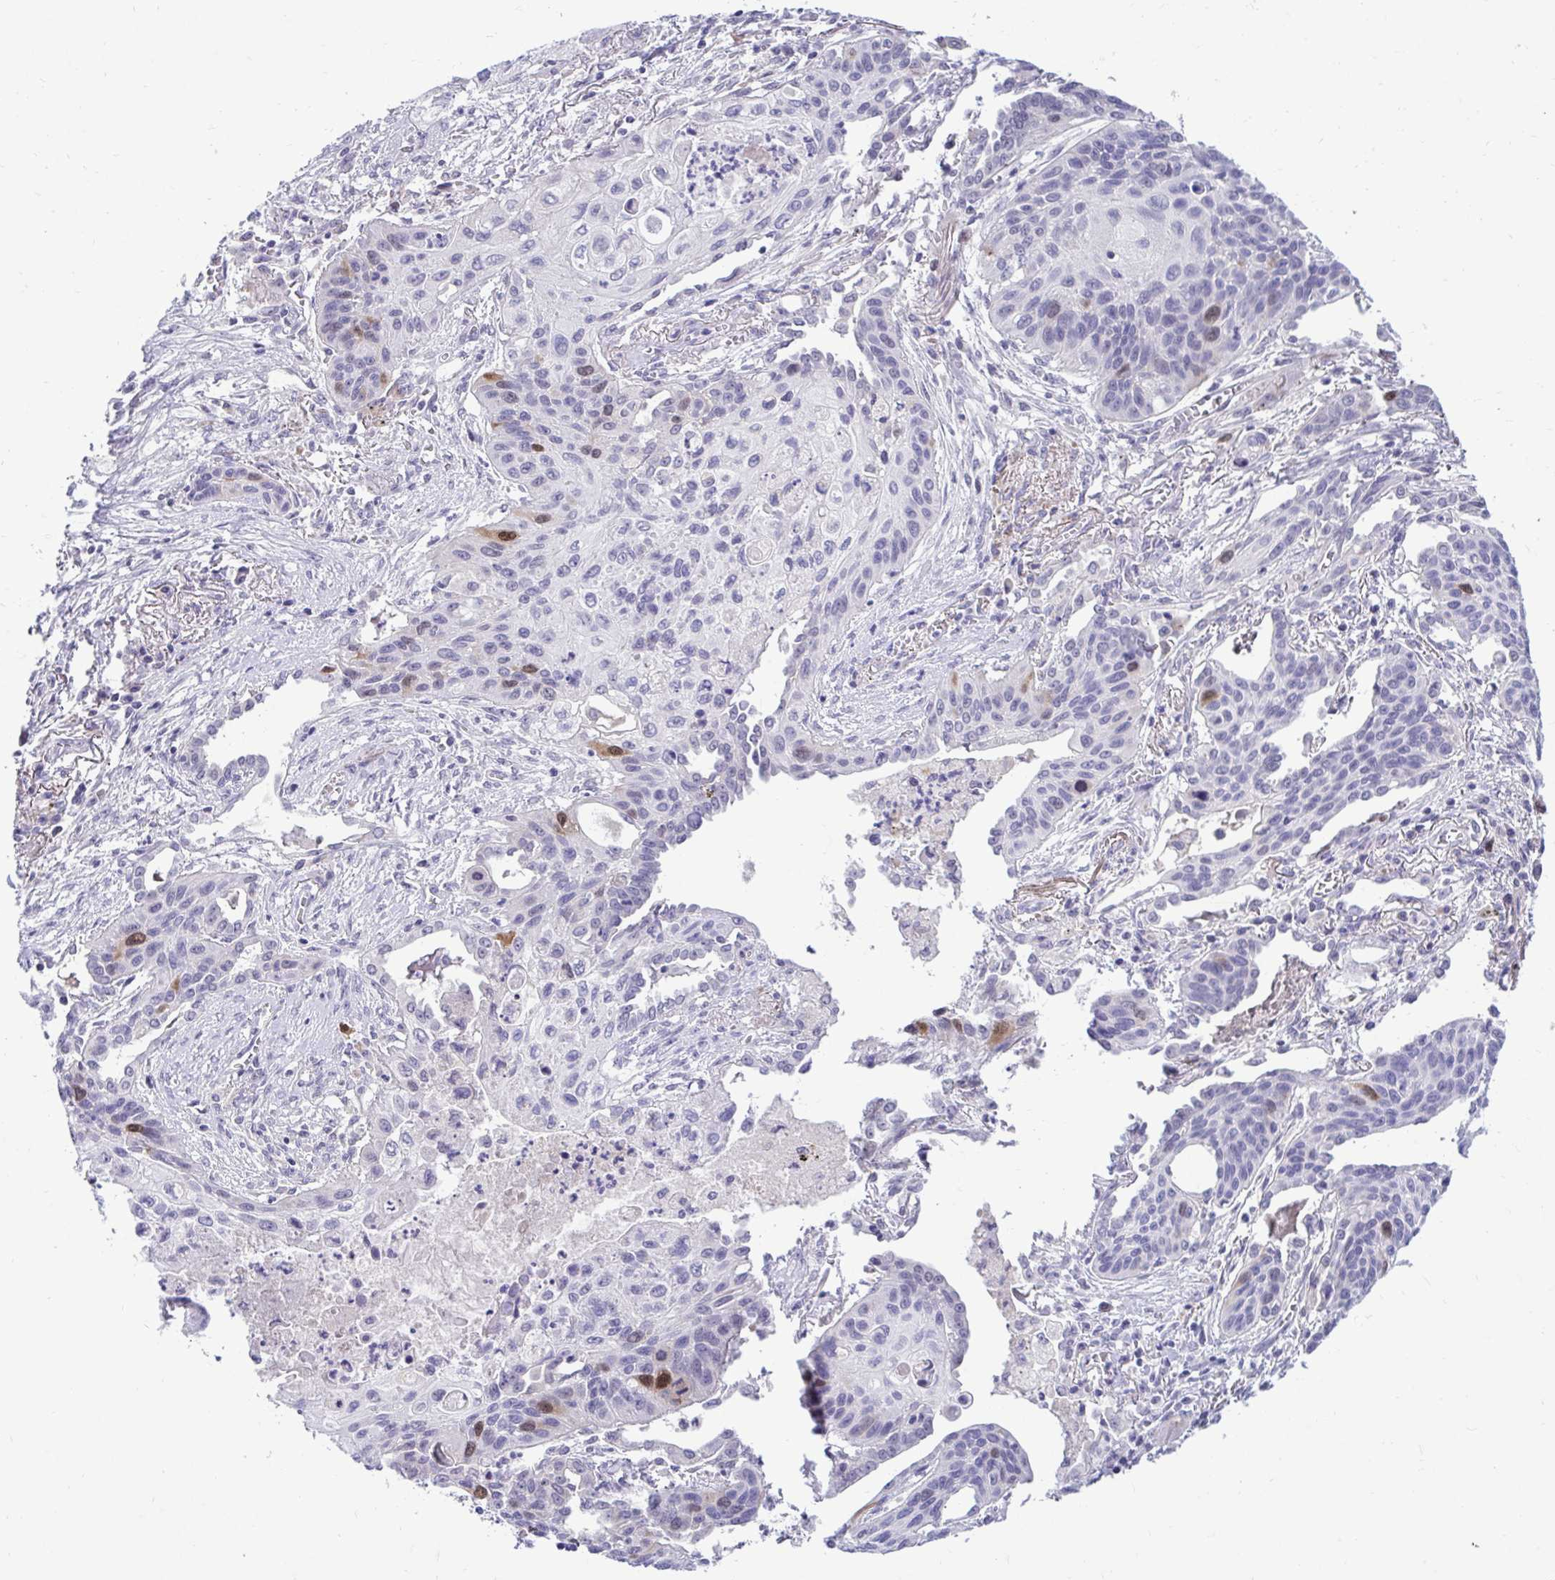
{"staining": {"intensity": "strong", "quantity": "<25%", "location": "nuclear"}, "tissue": "lung cancer", "cell_type": "Tumor cells", "image_type": "cancer", "snomed": [{"axis": "morphology", "description": "Squamous cell carcinoma, NOS"}, {"axis": "topography", "description": "Lung"}], "caption": "Squamous cell carcinoma (lung) was stained to show a protein in brown. There is medium levels of strong nuclear expression in about <25% of tumor cells. (Stains: DAB in brown, nuclei in blue, Microscopy: brightfield microscopy at high magnification).", "gene": "CDC20", "patient": {"sex": "male", "age": 71}}